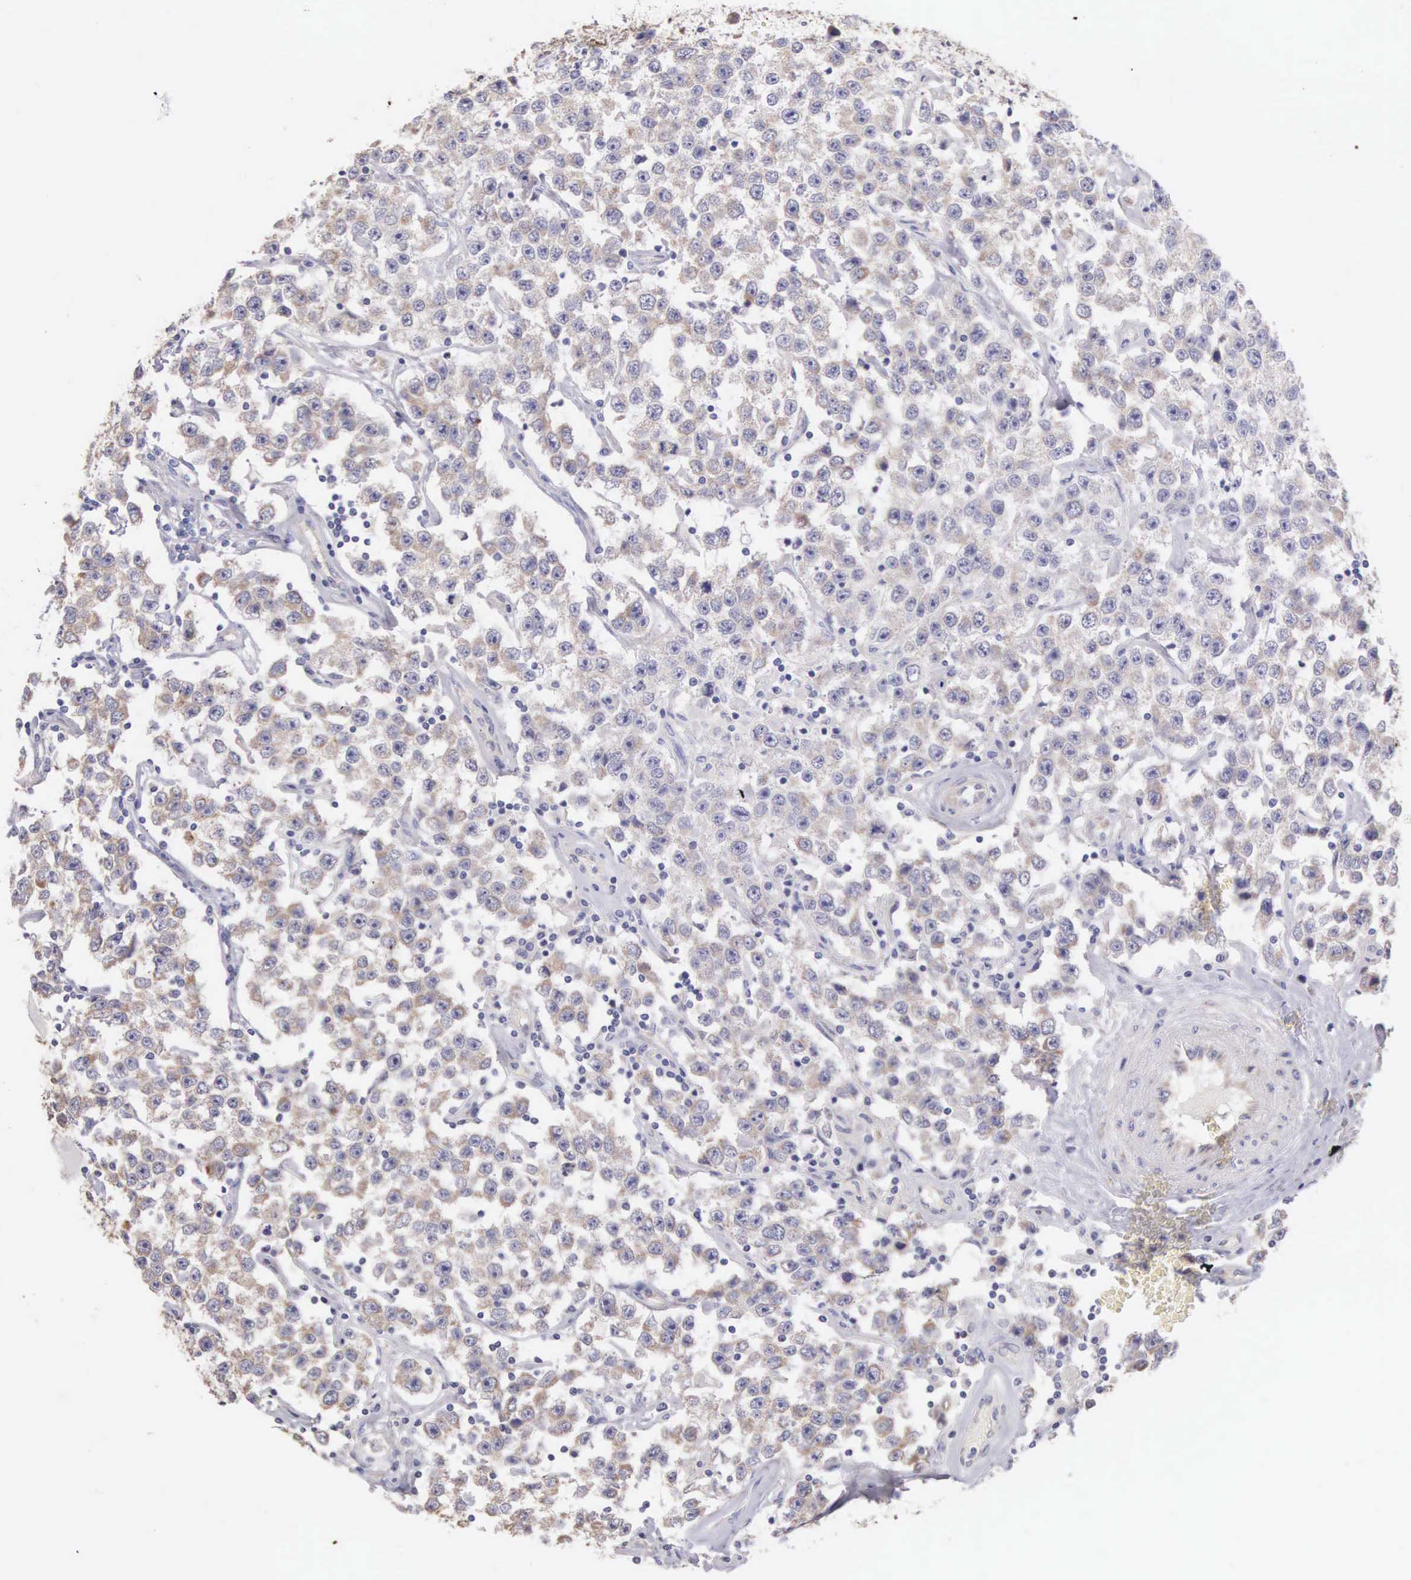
{"staining": {"intensity": "weak", "quantity": "25%-75%", "location": "cytoplasmic/membranous"}, "tissue": "testis cancer", "cell_type": "Tumor cells", "image_type": "cancer", "snomed": [{"axis": "morphology", "description": "Seminoma, NOS"}, {"axis": "topography", "description": "Testis"}], "caption": "A brown stain labels weak cytoplasmic/membranous positivity of a protein in testis seminoma tumor cells. Using DAB (3,3'-diaminobenzidine) (brown) and hematoxylin (blue) stains, captured at high magnification using brightfield microscopy.", "gene": "PIR", "patient": {"sex": "male", "age": 52}}